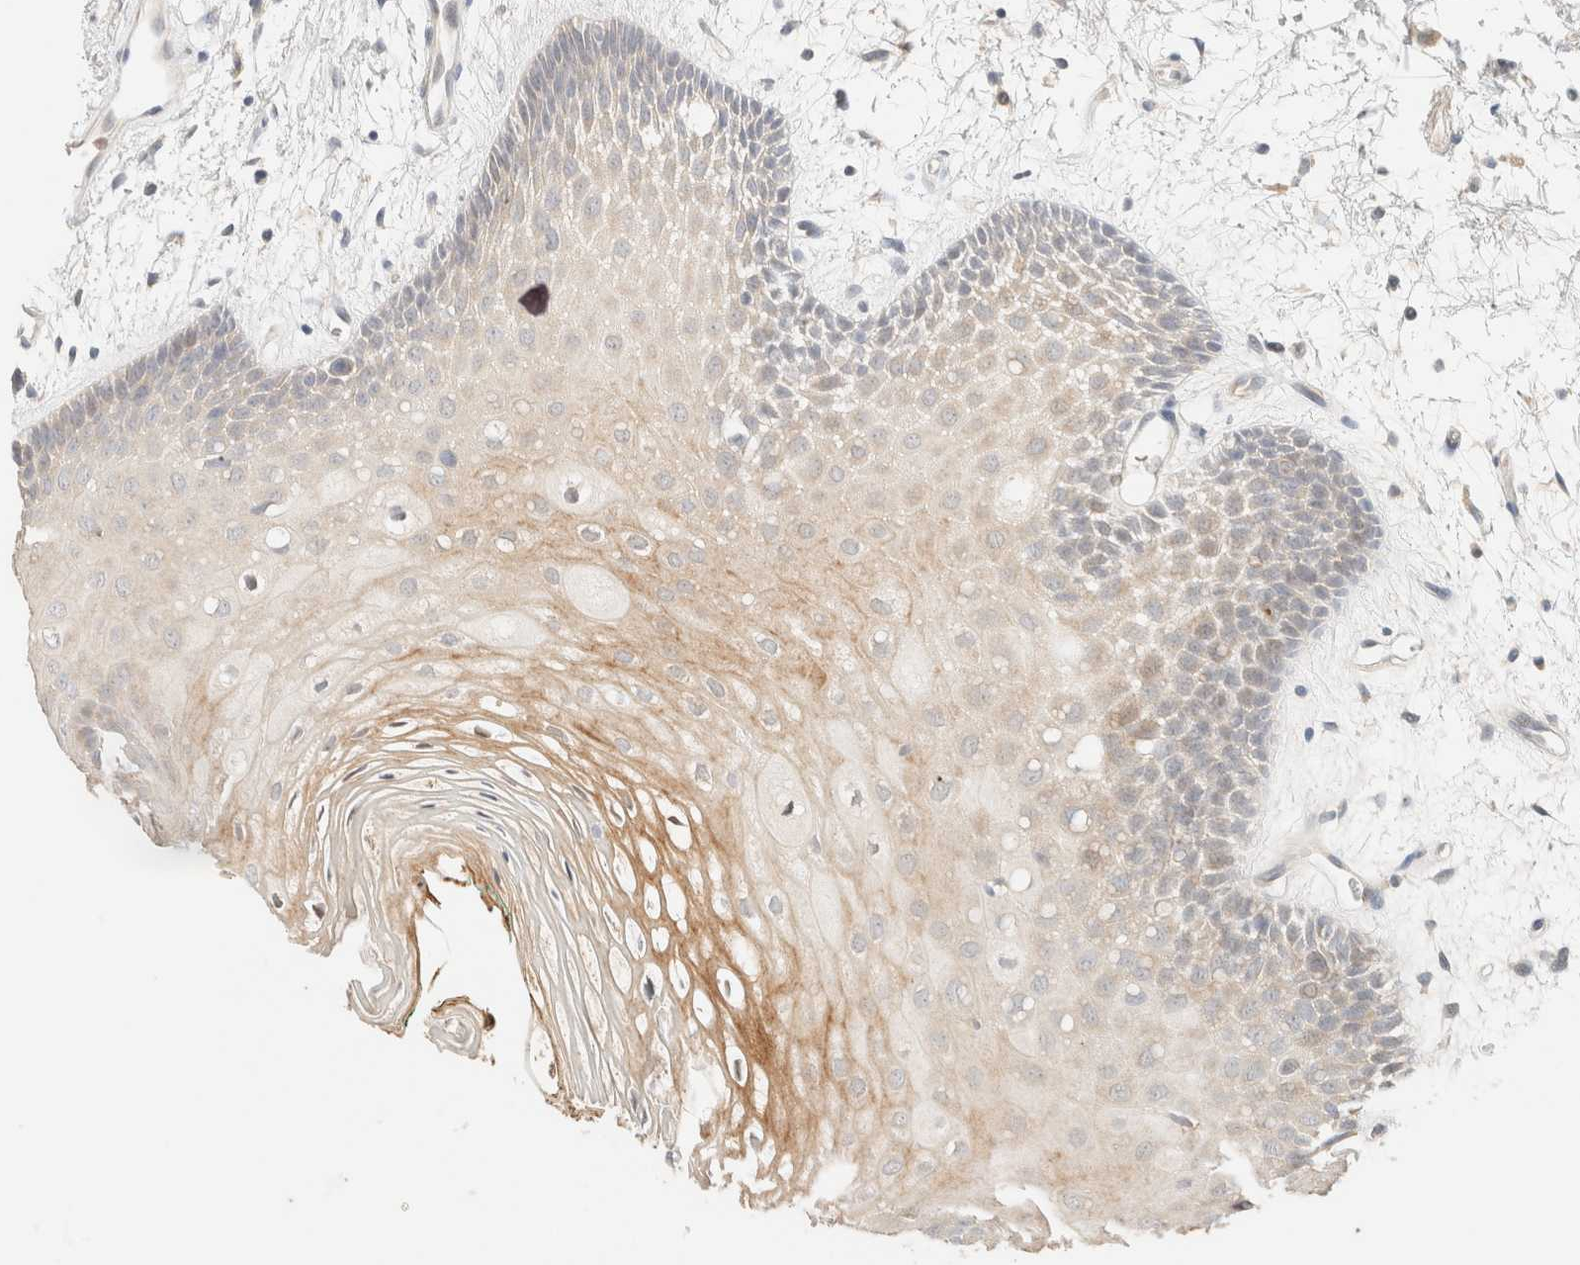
{"staining": {"intensity": "weak", "quantity": ">75%", "location": "cytoplasmic/membranous"}, "tissue": "oral mucosa", "cell_type": "Squamous epithelial cells", "image_type": "normal", "snomed": [{"axis": "morphology", "description": "Normal tissue, NOS"}, {"axis": "topography", "description": "Skeletal muscle"}, {"axis": "topography", "description": "Oral tissue"}, {"axis": "topography", "description": "Peripheral nerve tissue"}], "caption": "Immunohistochemical staining of normal human oral mucosa demonstrates low levels of weak cytoplasmic/membranous expression in about >75% of squamous epithelial cells.", "gene": "SGSM2", "patient": {"sex": "female", "age": 84}}